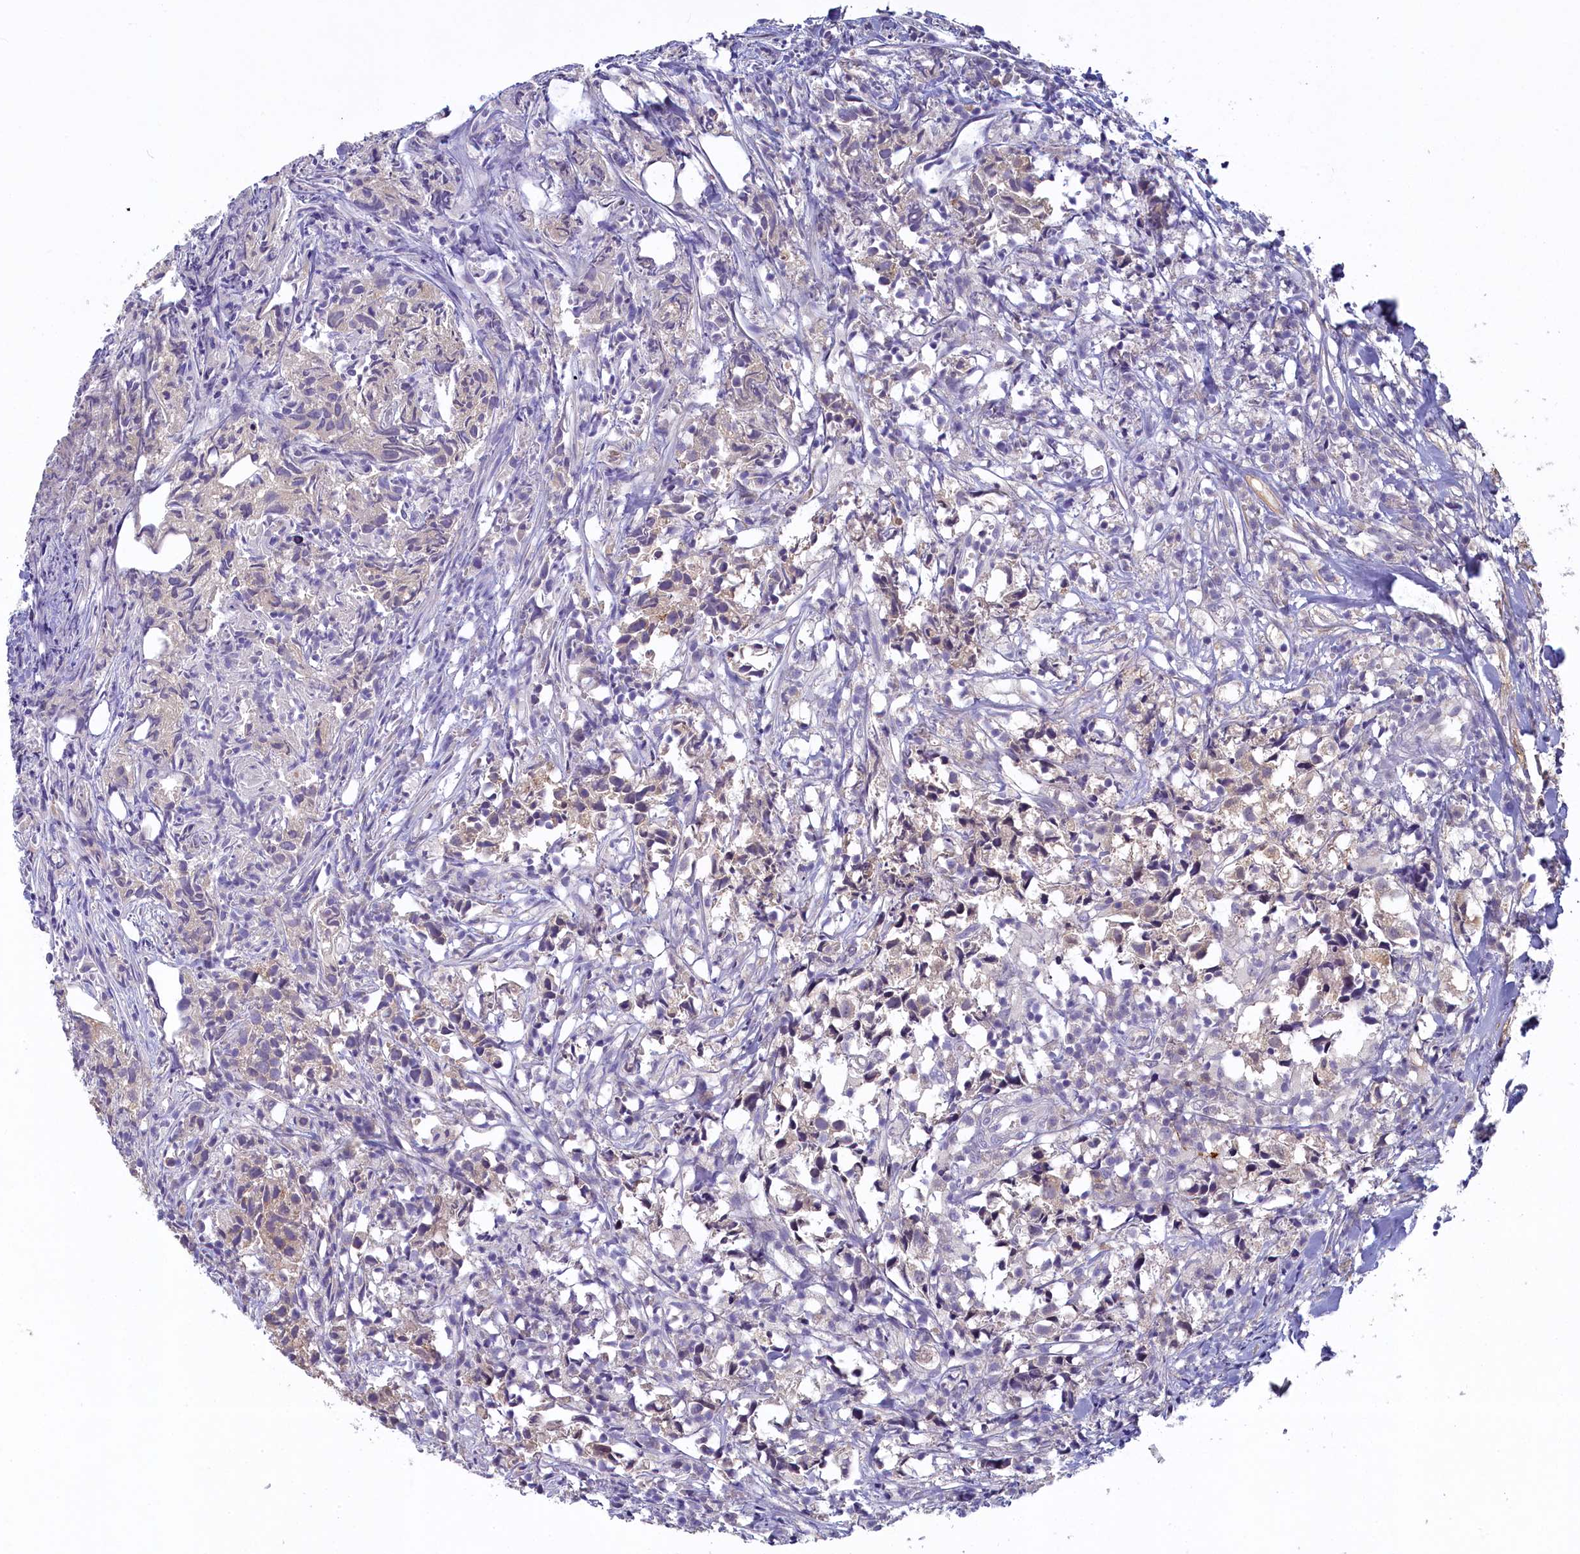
{"staining": {"intensity": "weak", "quantity": "<25%", "location": "cytoplasmic/membranous,nuclear"}, "tissue": "urothelial cancer", "cell_type": "Tumor cells", "image_type": "cancer", "snomed": [{"axis": "morphology", "description": "Urothelial carcinoma, High grade"}, {"axis": "topography", "description": "Urinary bladder"}], "caption": "Immunohistochemical staining of human urothelial carcinoma (high-grade) exhibits no significant staining in tumor cells.", "gene": "UCHL3", "patient": {"sex": "female", "age": 75}}